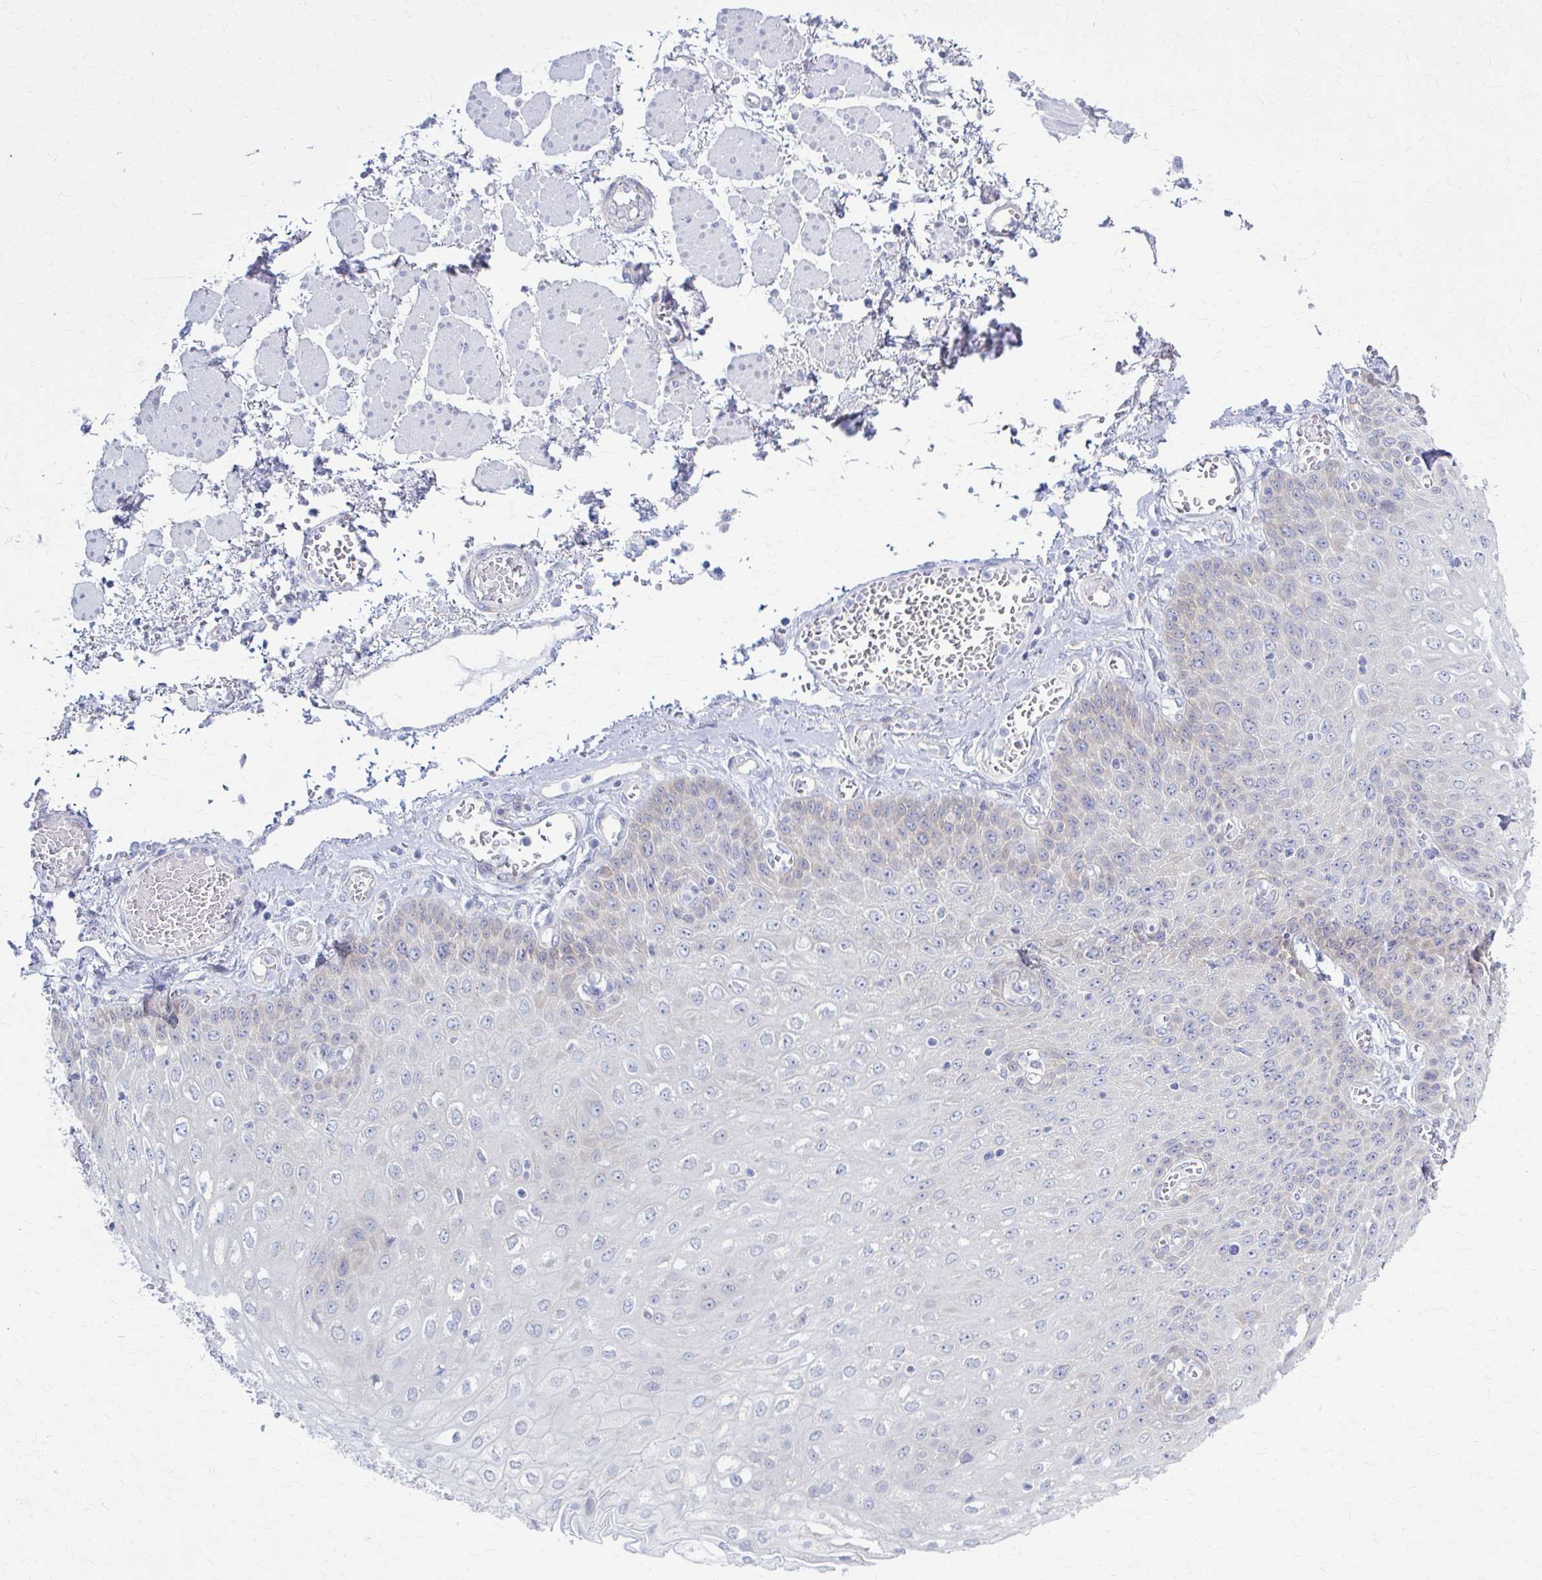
{"staining": {"intensity": "weak", "quantity": "25%-75%", "location": "cytoplasmic/membranous"}, "tissue": "esophagus", "cell_type": "Squamous epithelial cells", "image_type": "normal", "snomed": [{"axis": "morphology", "description": "Normal tissue, NOS"}, {"axis": "morphology", "description": "Adenocarcinoma, NOS"}, {"axis": "topography", "description": "Esophagus"}], "caption": "Approximately 25%-75% of squamous epithelial cells in benign human esophagus exhibit weak cytoplasmic/membranous protein staining as visualized by brown immunohistochemical staining.", "gene": "PRKRA", "patient": {"sex": "male", "age": 81}}